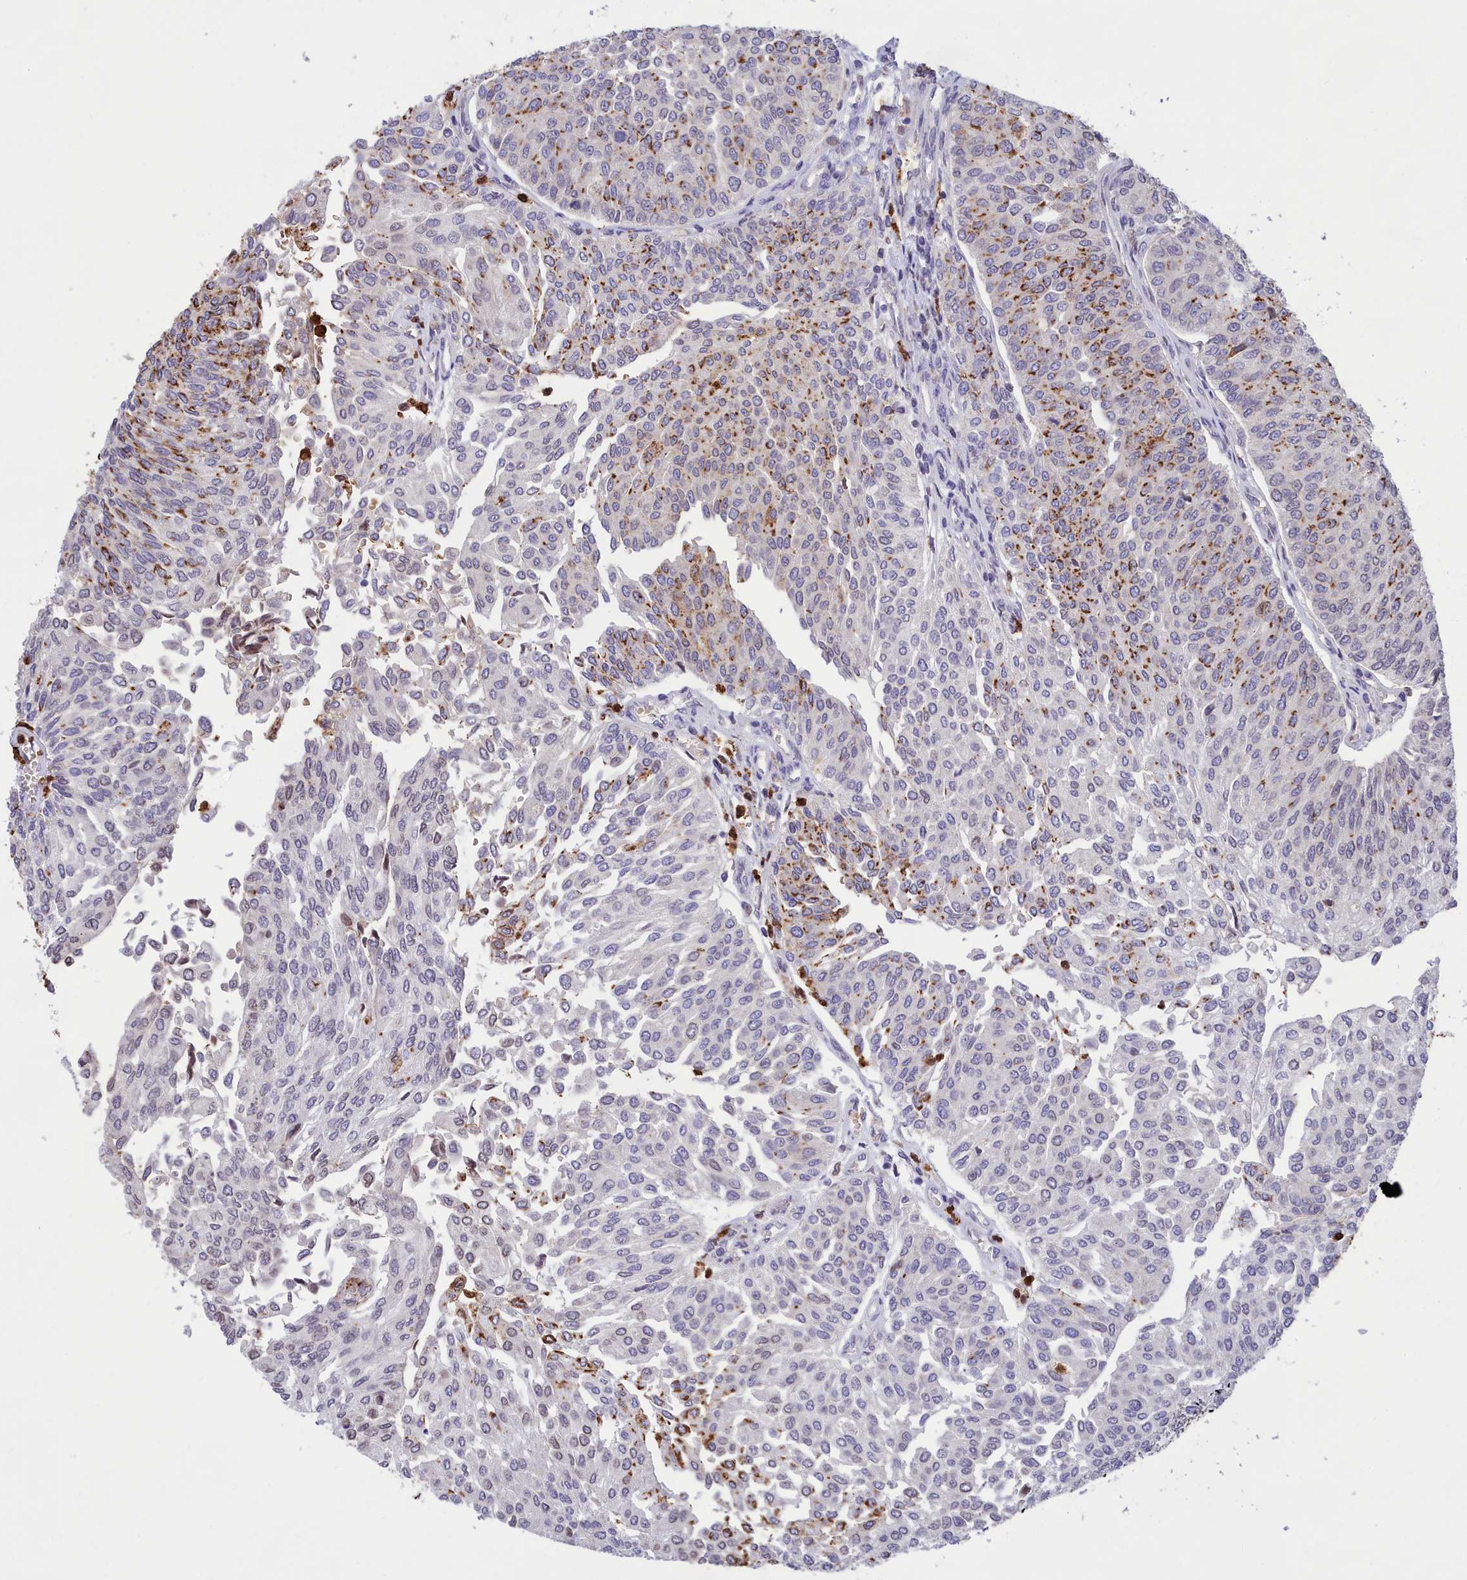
{"staining": {"intensity": "moderate", "quantity": "<25%", "location": "cytoplasmic/membranous"}, "tissue": "urothelial cancer", "cell_type": "Tumor cells", "image_type": "cancer", "snomed": [{"axis": "morphology", "description": "Urothelial carcinoma, High grade"}, {"axis": "topography", "description": "Urinary bladder"}], "caption": "High-grade urothelial carcinoma stained with a brown dye shows moderate cytoplasmic/membranous positive positivity in about <25% of tumor cells.", "gene": "PKHD1L1", "patient": {"sex": "female", "age": 79}}